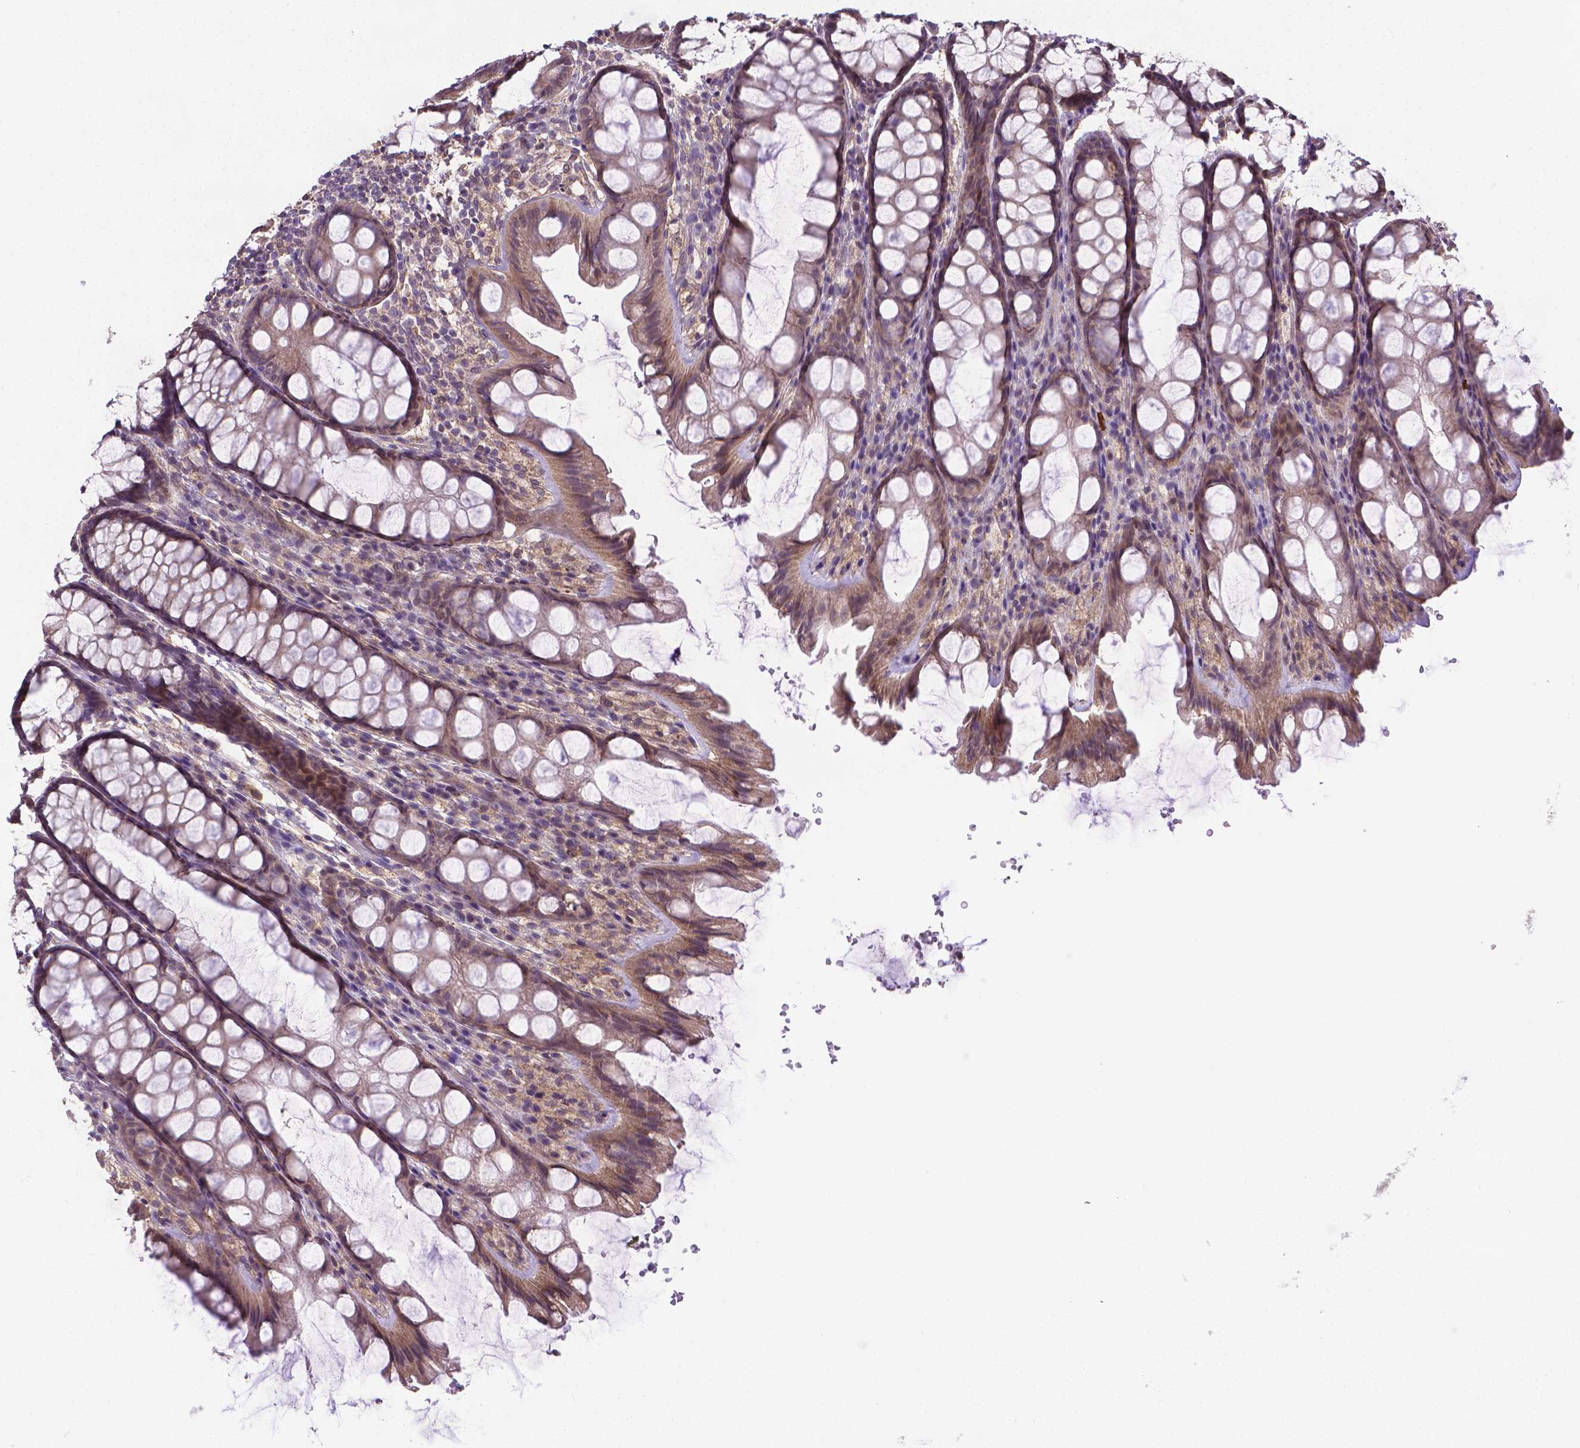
{"staining": {"intensity": "weak", "quantity": "25%-75%", "location": "cytoplasmic/membranous"}, "tissue": "colon", "cell_type": "Endothelial cells", "image_type": "normal", "snomed": [{"axis": "morphology", "description": "Normal tissue, NOS"}, {"axis": "topography", "description": "Colon"}], "caption": "IHC photomicrograph of benign colon: colon stained using immunohistochemistry shows low levels of weak protein expression localized specifically in the cytoplasmic/membranous of endothelial cells, appearing as a cytoplasmic/membranous brown color.", "gene": "GPR63", "patient": {"sex": "male", "age": 47}}